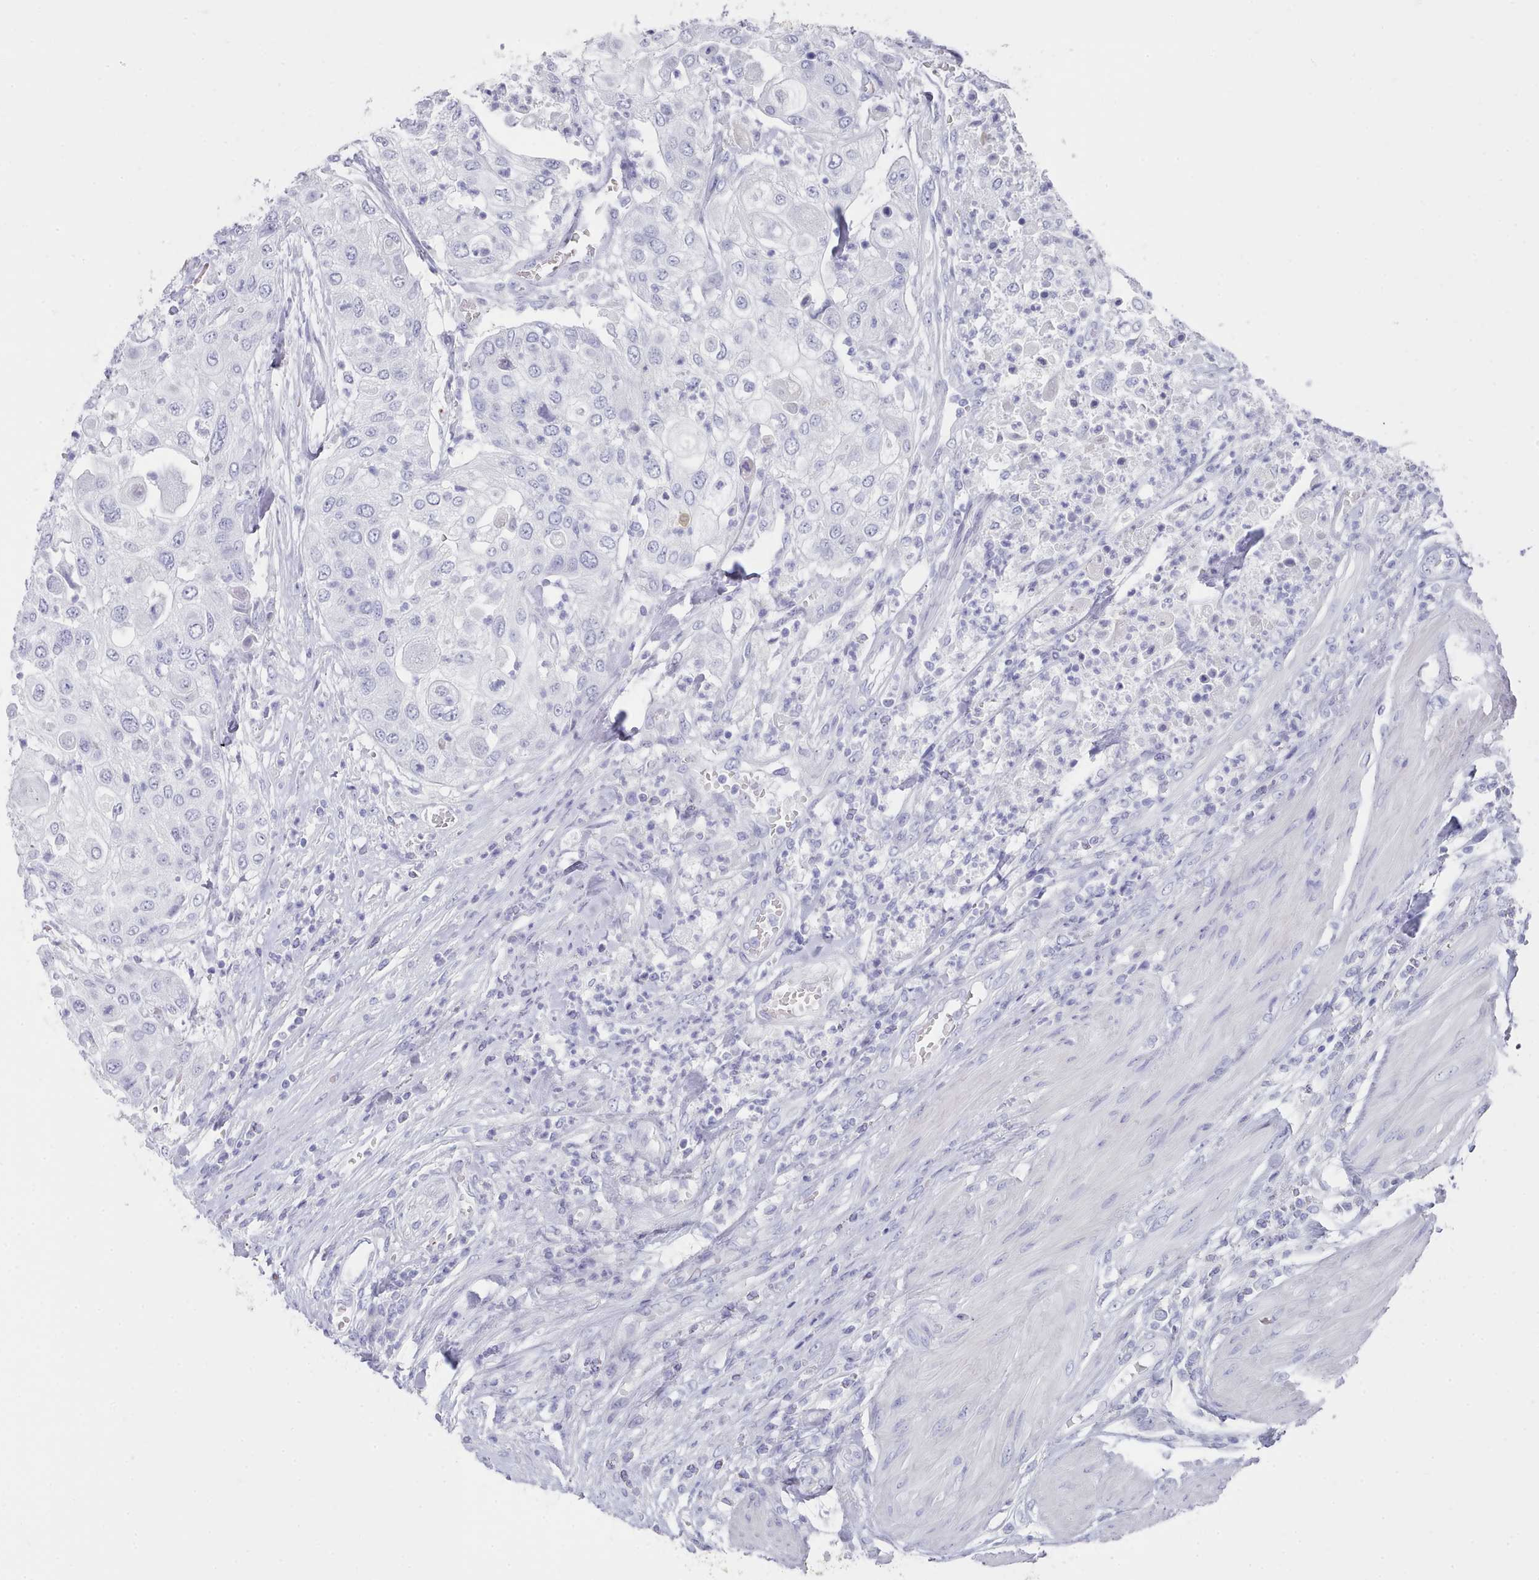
{"staining": {"intensity": "negative", "quantity": "none", "location": "none"}, "tissue": "urothelial cancer", "cell_type": "Tumor cells", "image_type": "cancer", "snomed": [{"axis": "morphology", "description": "Urothelial carcinoma, High grade"}, {"axis": "topography", "description": "Urinary bladder"}], "caption": "Urothelial carcinoma (high-grade) was stained to show a protein in brown. There is no significant staining in tumor cells. (Brightfield microscopy of DAB IHC at high magnification).", "gene": "LRRC37A", "patient": {"sex": "female", "age": 79}}